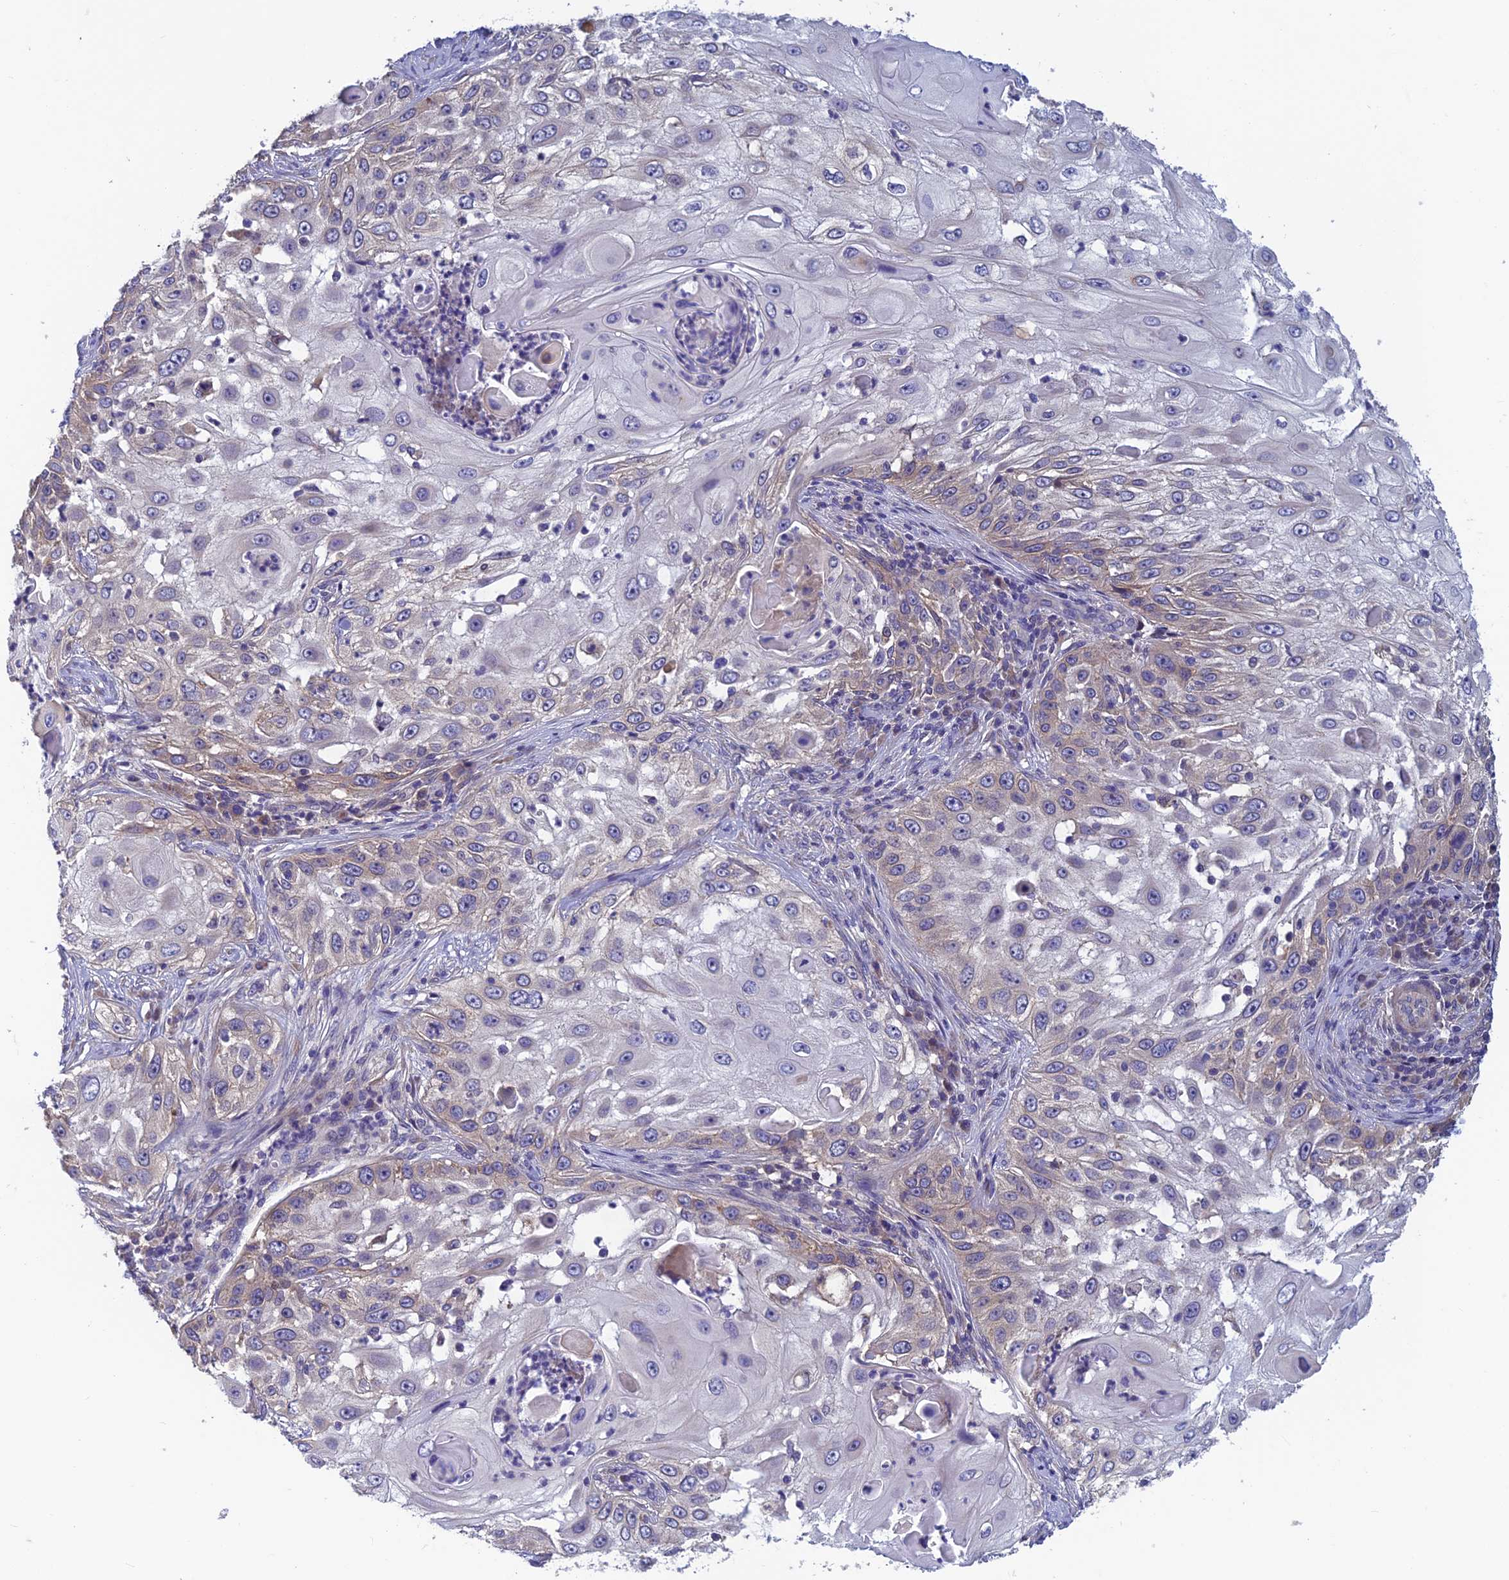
{"staining": {"intensity": "weak", "quantity": "<25%", "location": "cytoplasmic/membranous"}, "tissue": "skin cancer", "cell_type": "Tumor cells", "image_type": "cancer", "snomed": [{"axis": "morphology", "description": "Squamous cell carcinoma, NOS"}, {"axis": "topography", "description": "Skin"}], "caption": "There is no significant positivity in tumor cells of skin cancer. Nuclei are stained in blue.", "gene": "HECA", "patient": {"sex": "female", "age": 44}}